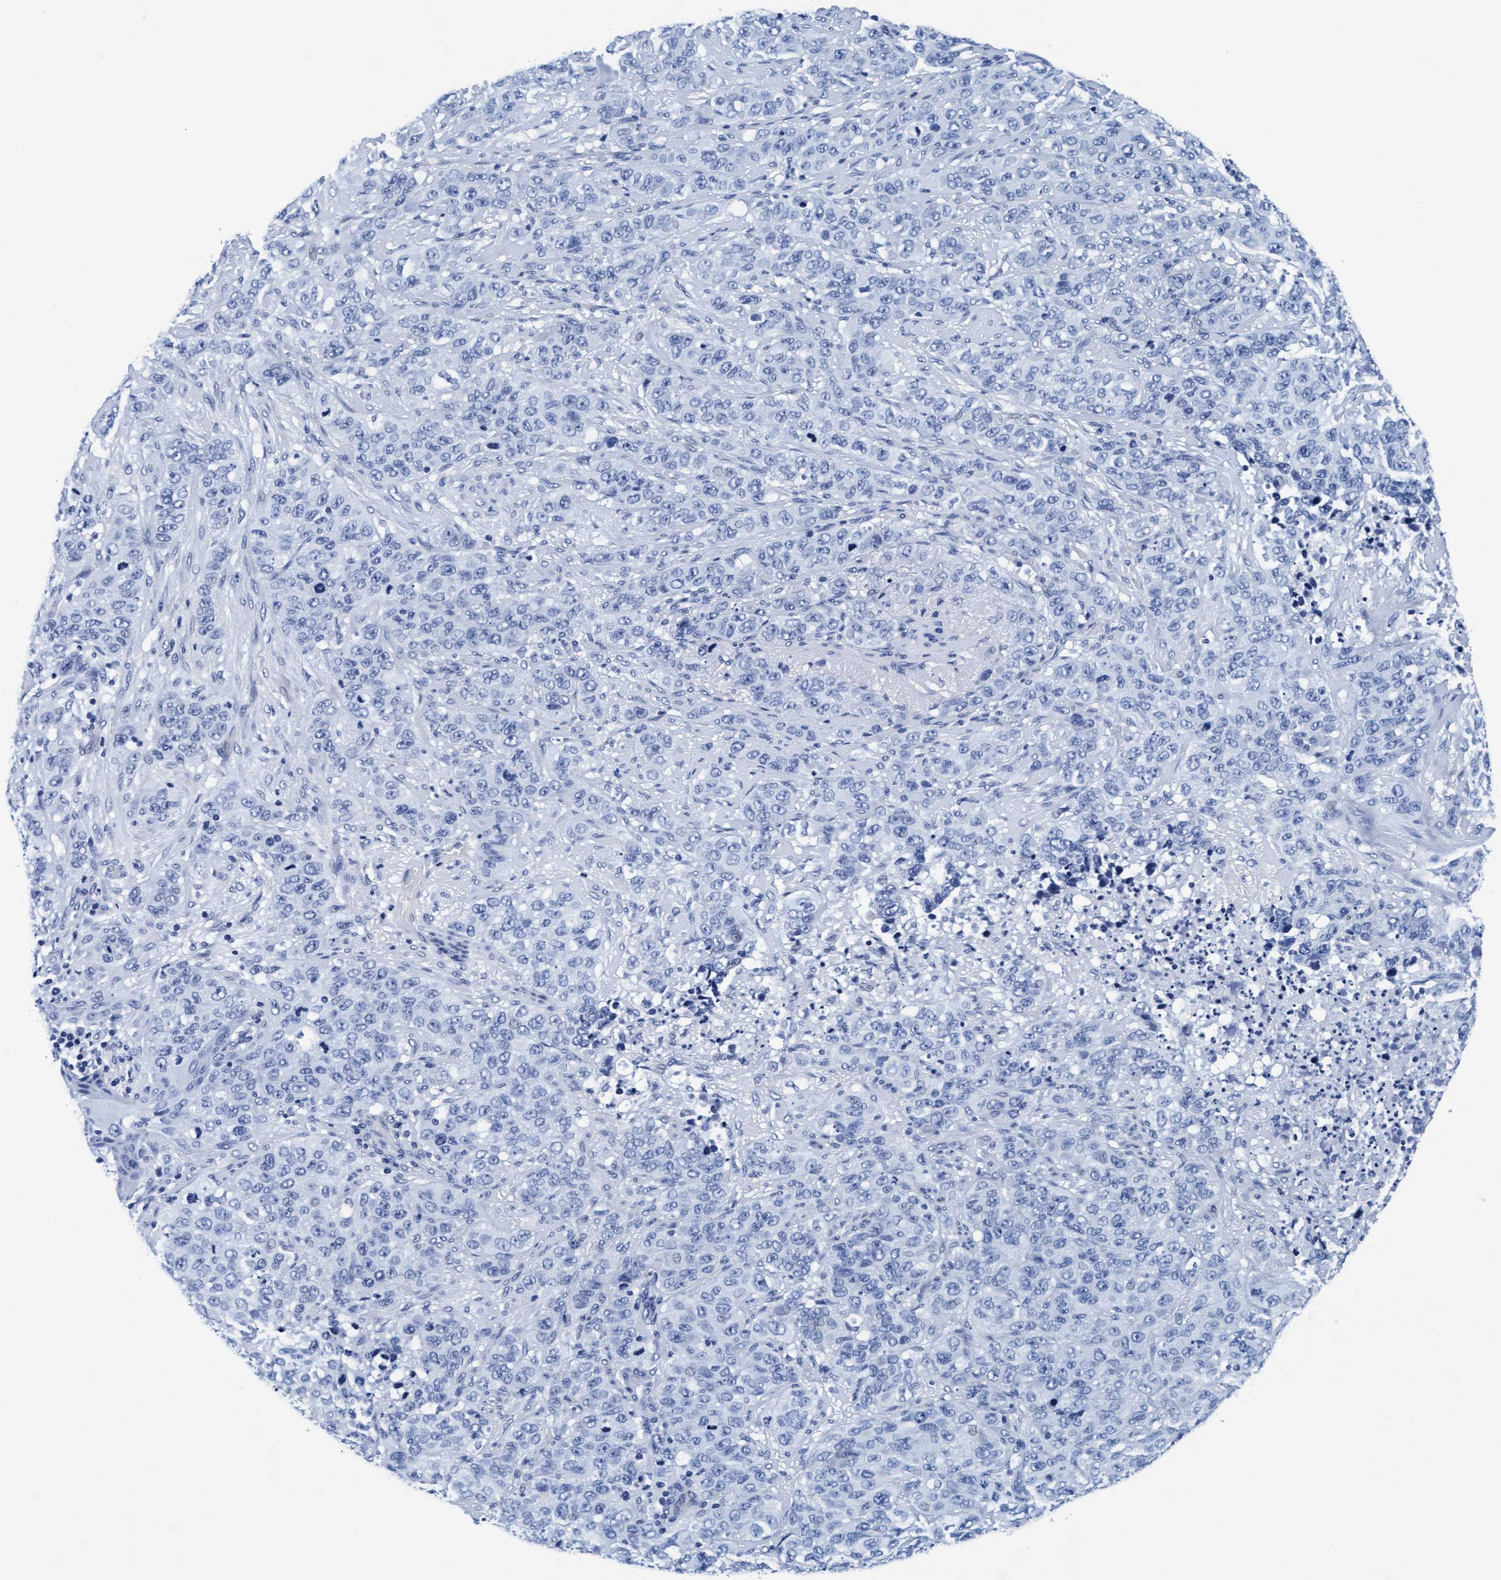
{"staining": {"intensity": "negative", "quantity": "none", "location": "none"}, "tissue": "stomach cancer", "cell_type": "Tumor cells", "image_type": "cancer", "snomed": [{"axis": "morphology", "description": "Adenocarcinoma, NOS"}, {"axis": "topography", "description": "Stomach"}], "caption": "High magnification brightfield microscopy of stomach adenocarcinoma stained with DAB (brown) and counterstained with hematoxylin (blue): tumor cells show no significant staining.", "gene": "ARSG", "patient": {"sex": "male", "age": 48}}